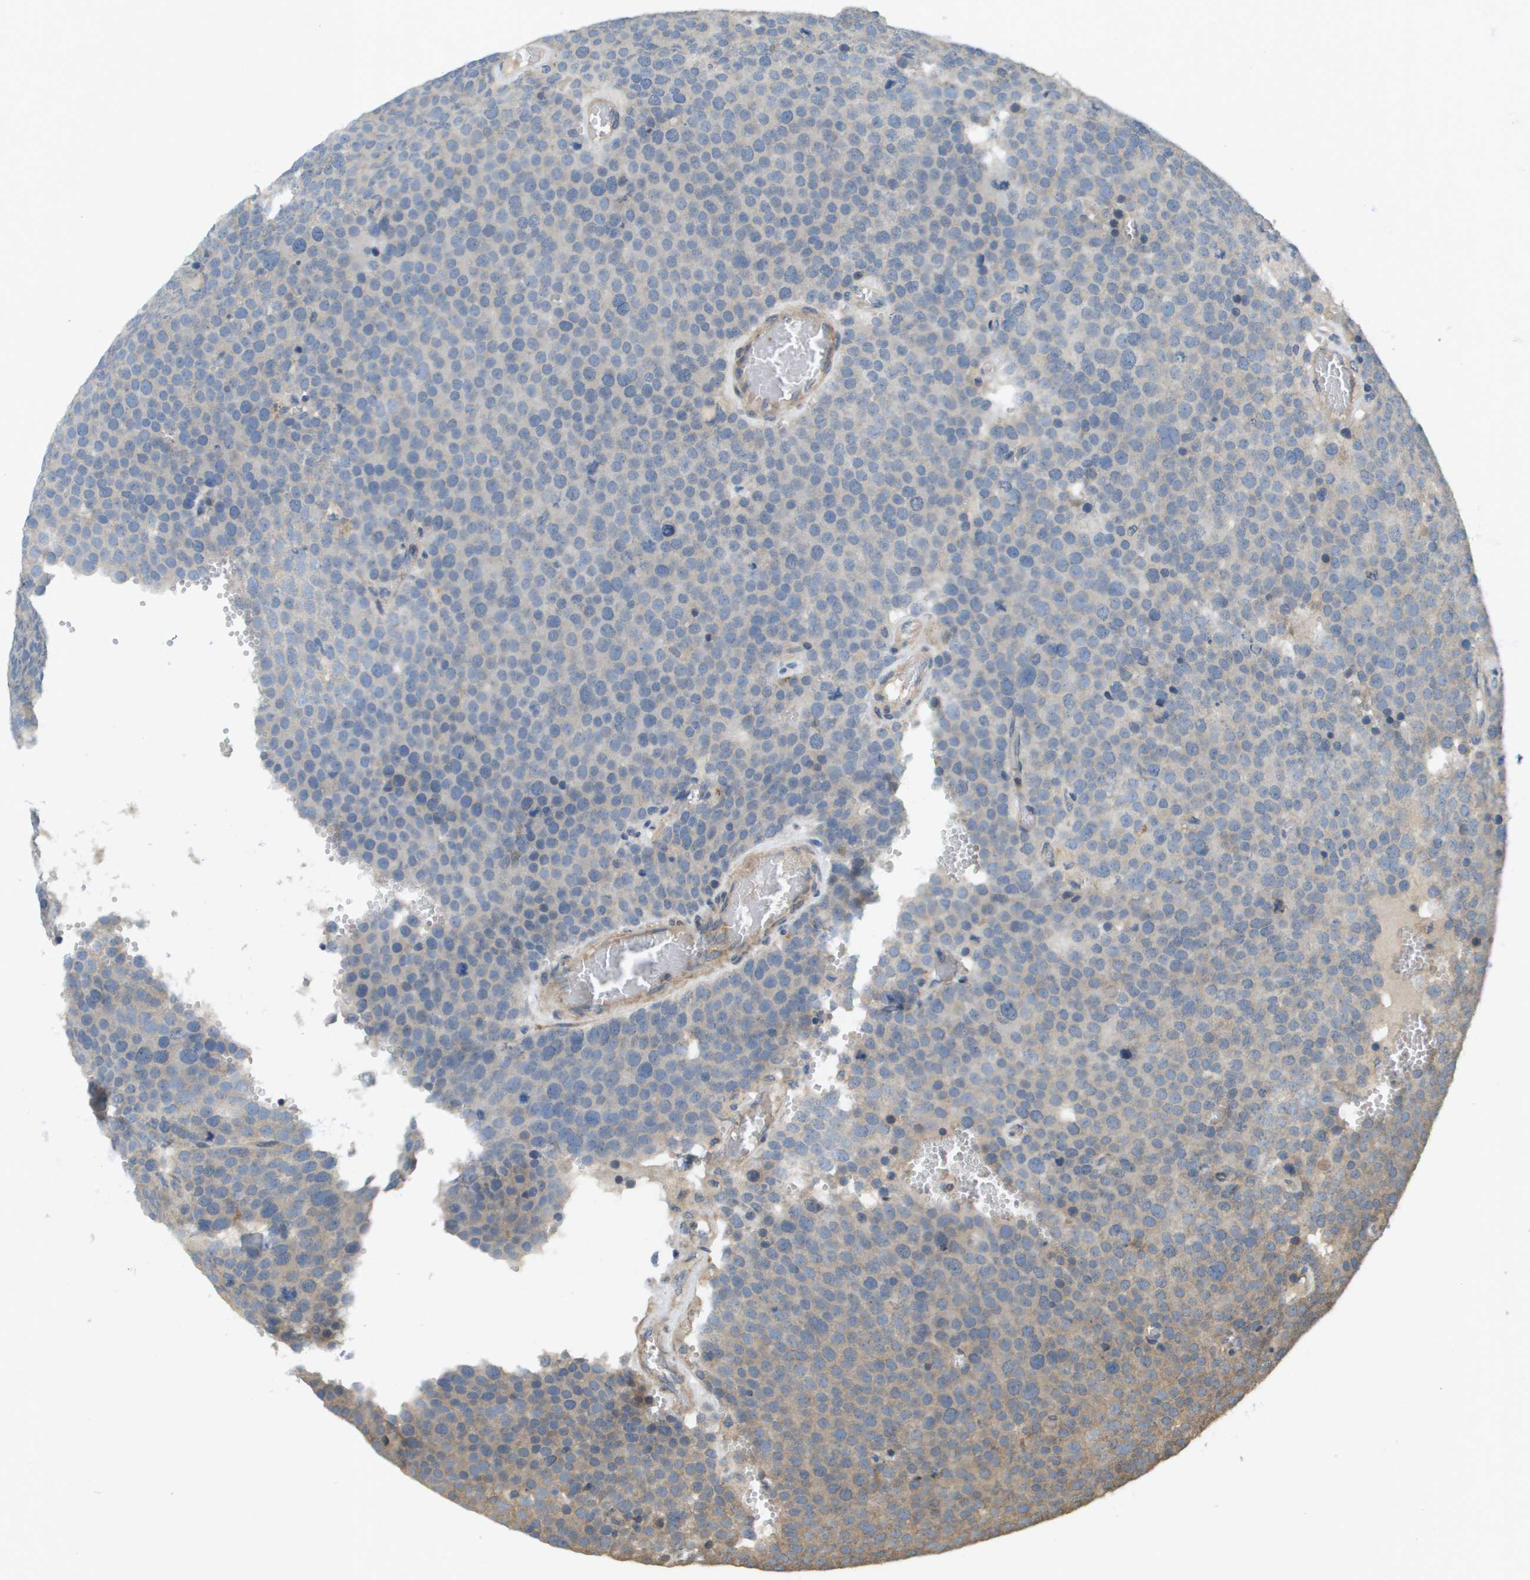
{"staining": {"intensity": "weak", "quantity": "<25%", "location": "cytoplasmic/membranous"}, "tissue": "testis cancer", "cell_type": "Tumor cells", "image_type": "cancer", "snomed": [{"axis": "morphology", "description": "Normal tissue, NOS"}, {"axis": "morphology", "description": "Seminoma, NOS"}, {"axis": "topography", "description": "Testis"}], "caption": "There is no significant expression in tumor cells of testis cancer.", "gene": "KRT23", "patient": {"sex": "male", "age": 71}}